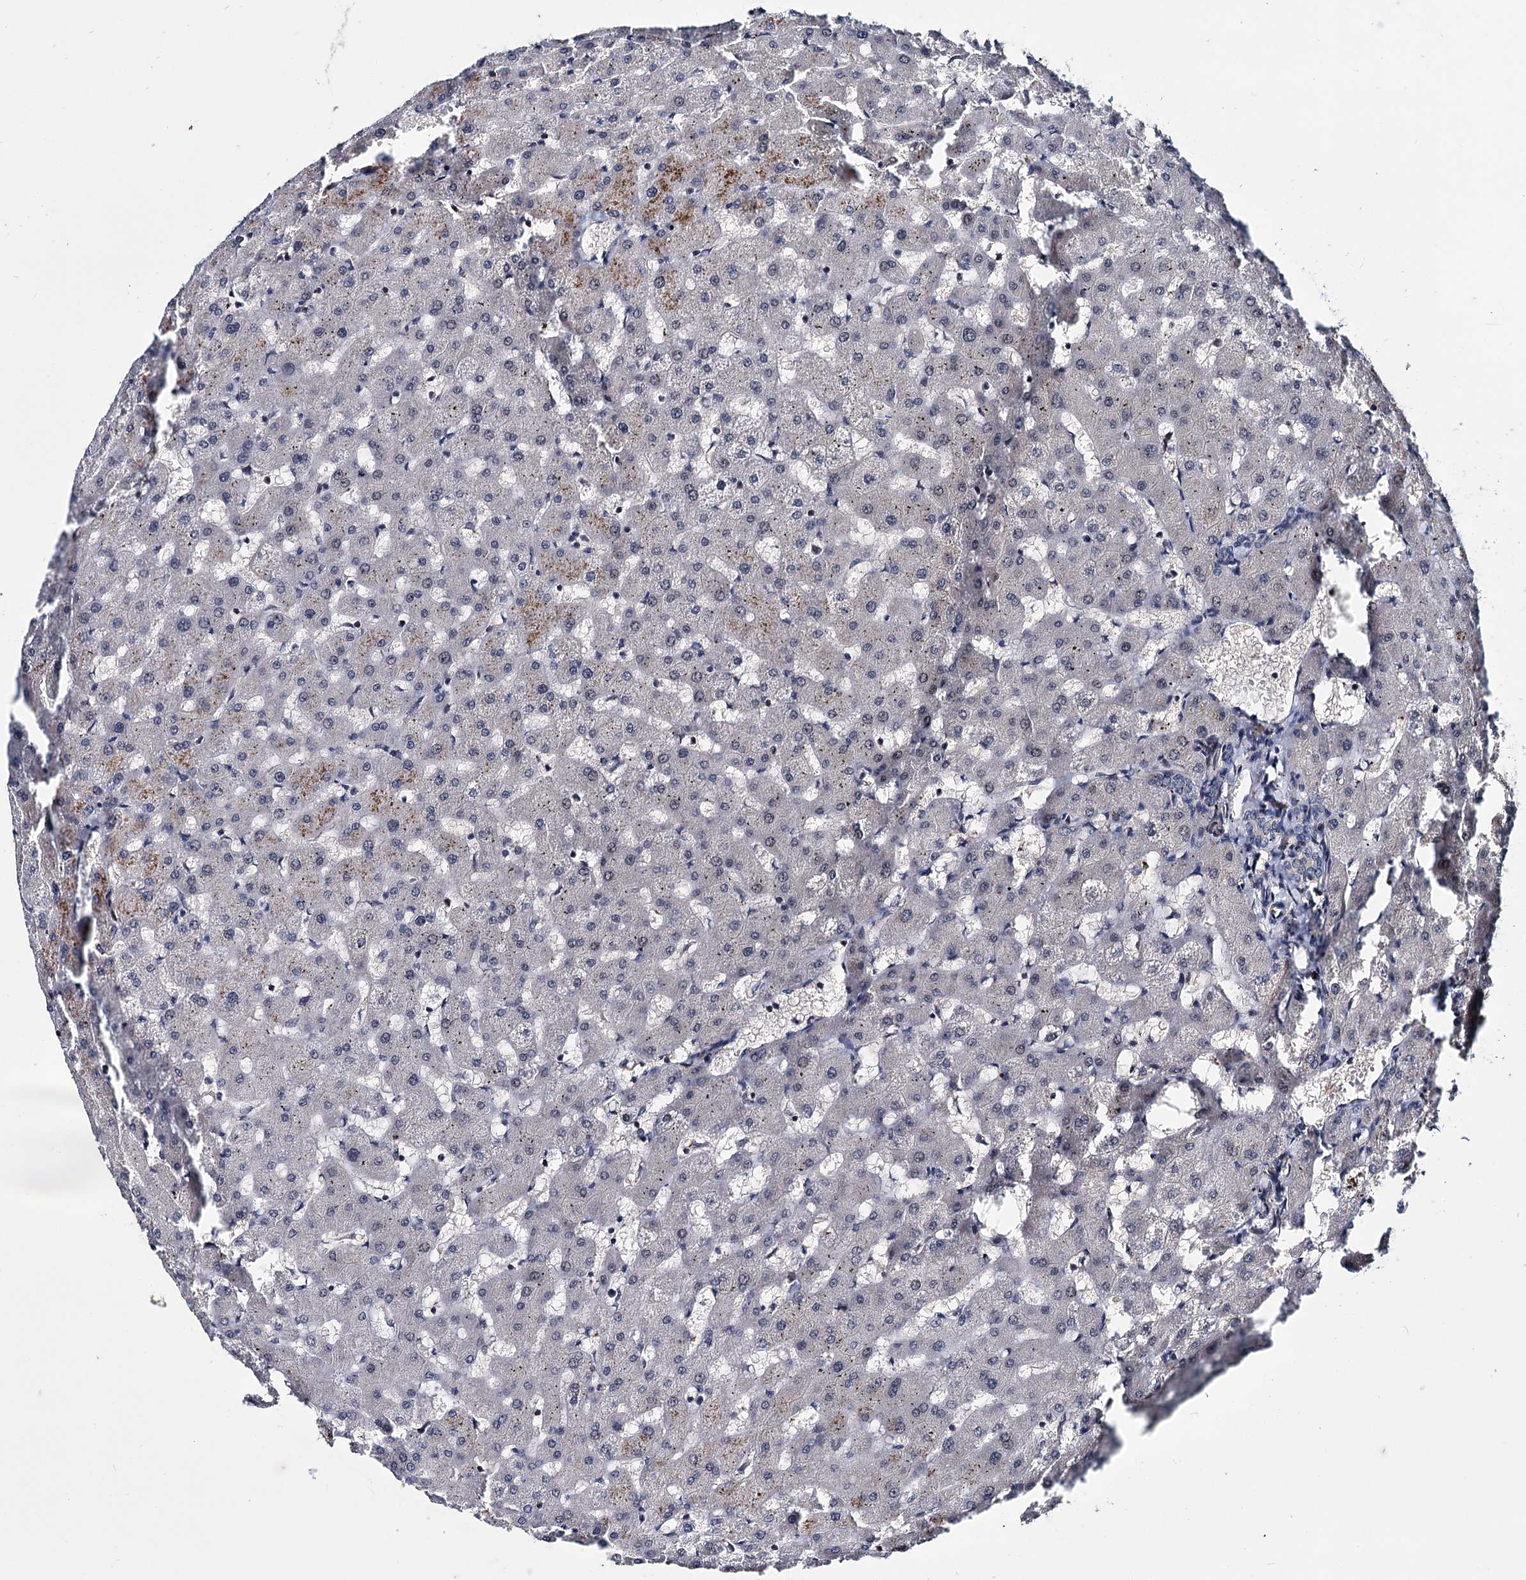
{"staining": {"intensity": "negative", "quantity": "none", "location": "none"}, "tissue": "liver", "cell_type": "Cholangiocytes", "image_type": "normal", "snomed": [{"axis": "morphology", "description": "Normal tissue, NOS"}, {"axis": "topography", "description": "Liver"}], "caption": "Unremarkable liver was stained to show a protein in brown. There is no significant positivity in cholangiocytes. The staining is performed using DAB brown chromogen with nuclei counter-stained in using hematoxylin.", "gene": "ARHGAP42", "patient": {"sex": "female", "age": 63}}